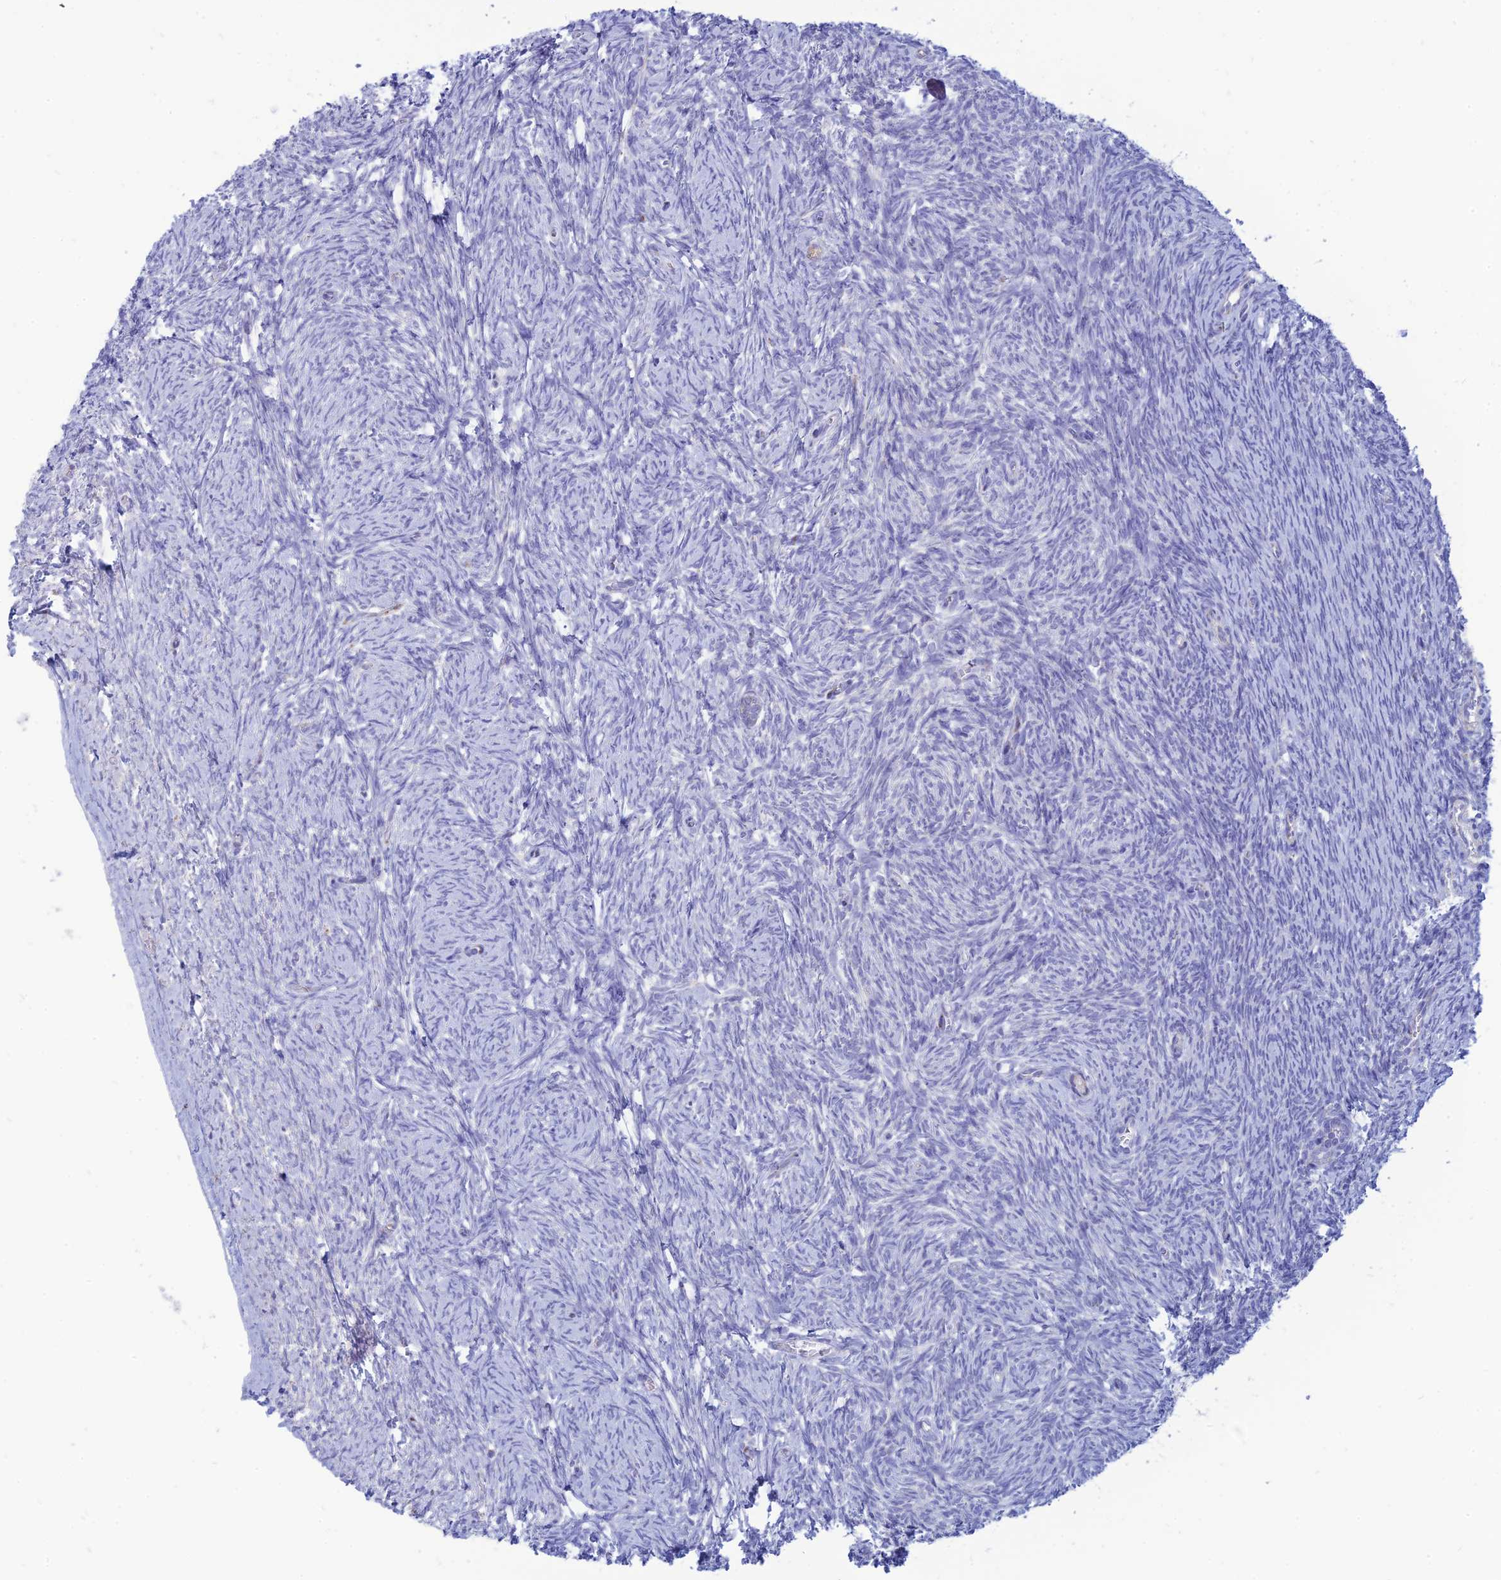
{"staining": {"intensity": "negative", "quantity": "none", "location": "none"}, "tissue": "ovary", "cell_type": "Ovarian stroma cells", "image_type": "normal", "snomed": [{"axis": "morphology", "description": "Normal tissue, NOS"}, {"axis": "topography", "description": "Ovary"}], "caption": "Photomicrograph shows no protein positivity in ovarian stroma cells of normal ovary.", "gene": "PACC1", "patient": {"sex": "female", "age": 44}}